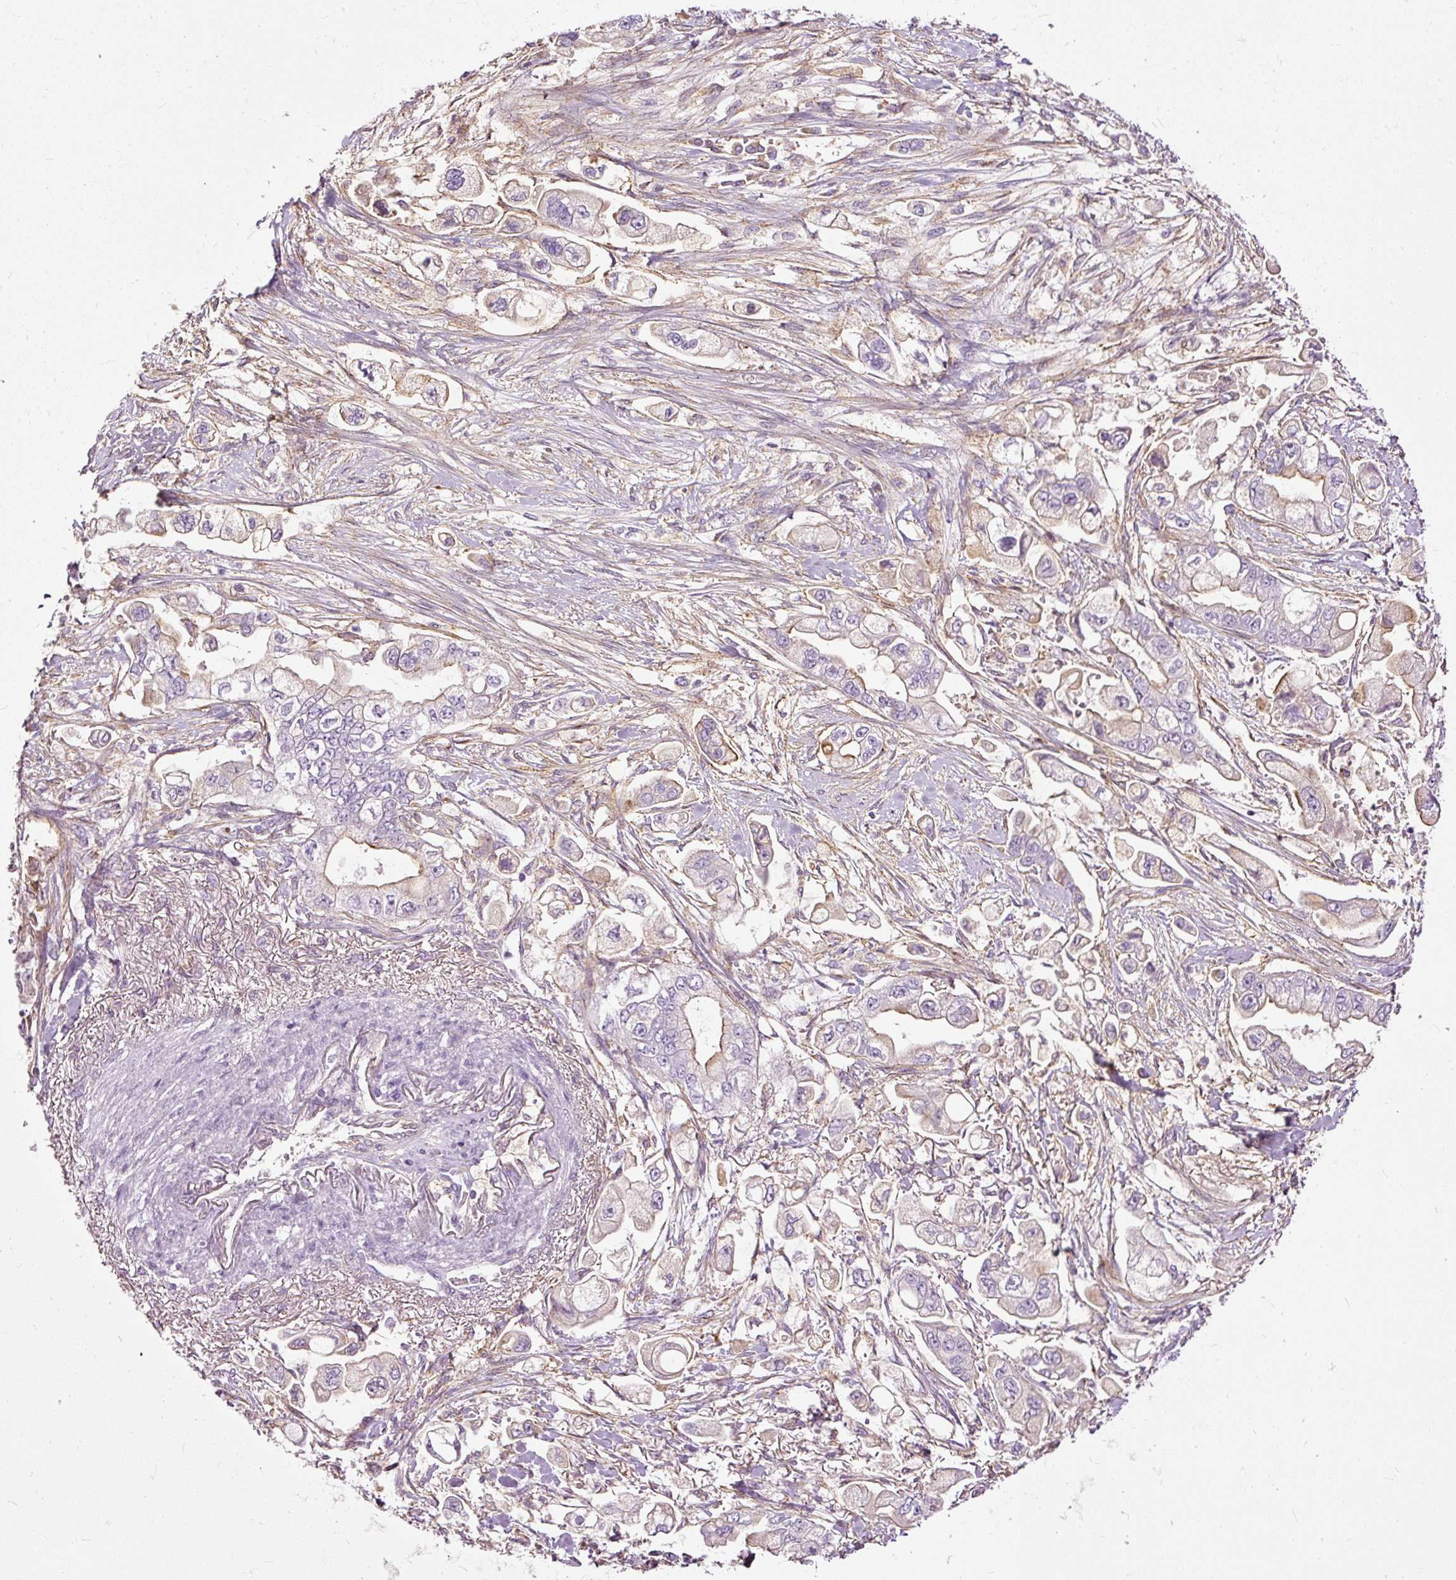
{"staining": {"intensity": "weak", "quantity": "<25%", "location": "cytoplasmic/membranous"}, "tissue": "stomach cancer", "cell_type": "Tumor cells", "image_type": "cancer", "snomed": [{"axis": "morphology", "description": "Adenocarcinoma, NOS"}, {"axis": "topography", "description": "Stomach"}], "caption": "Immunohistochemistry (IHC) micrograph of adenocarcinoma (stomach) stained for a protein (brown), which reveals no staining in tumor cells. (DAB immunohistochemistry with hematoxylin counter stain).", "gene": "PAQR9", "patient": {"sex": "male", "age": 62}}